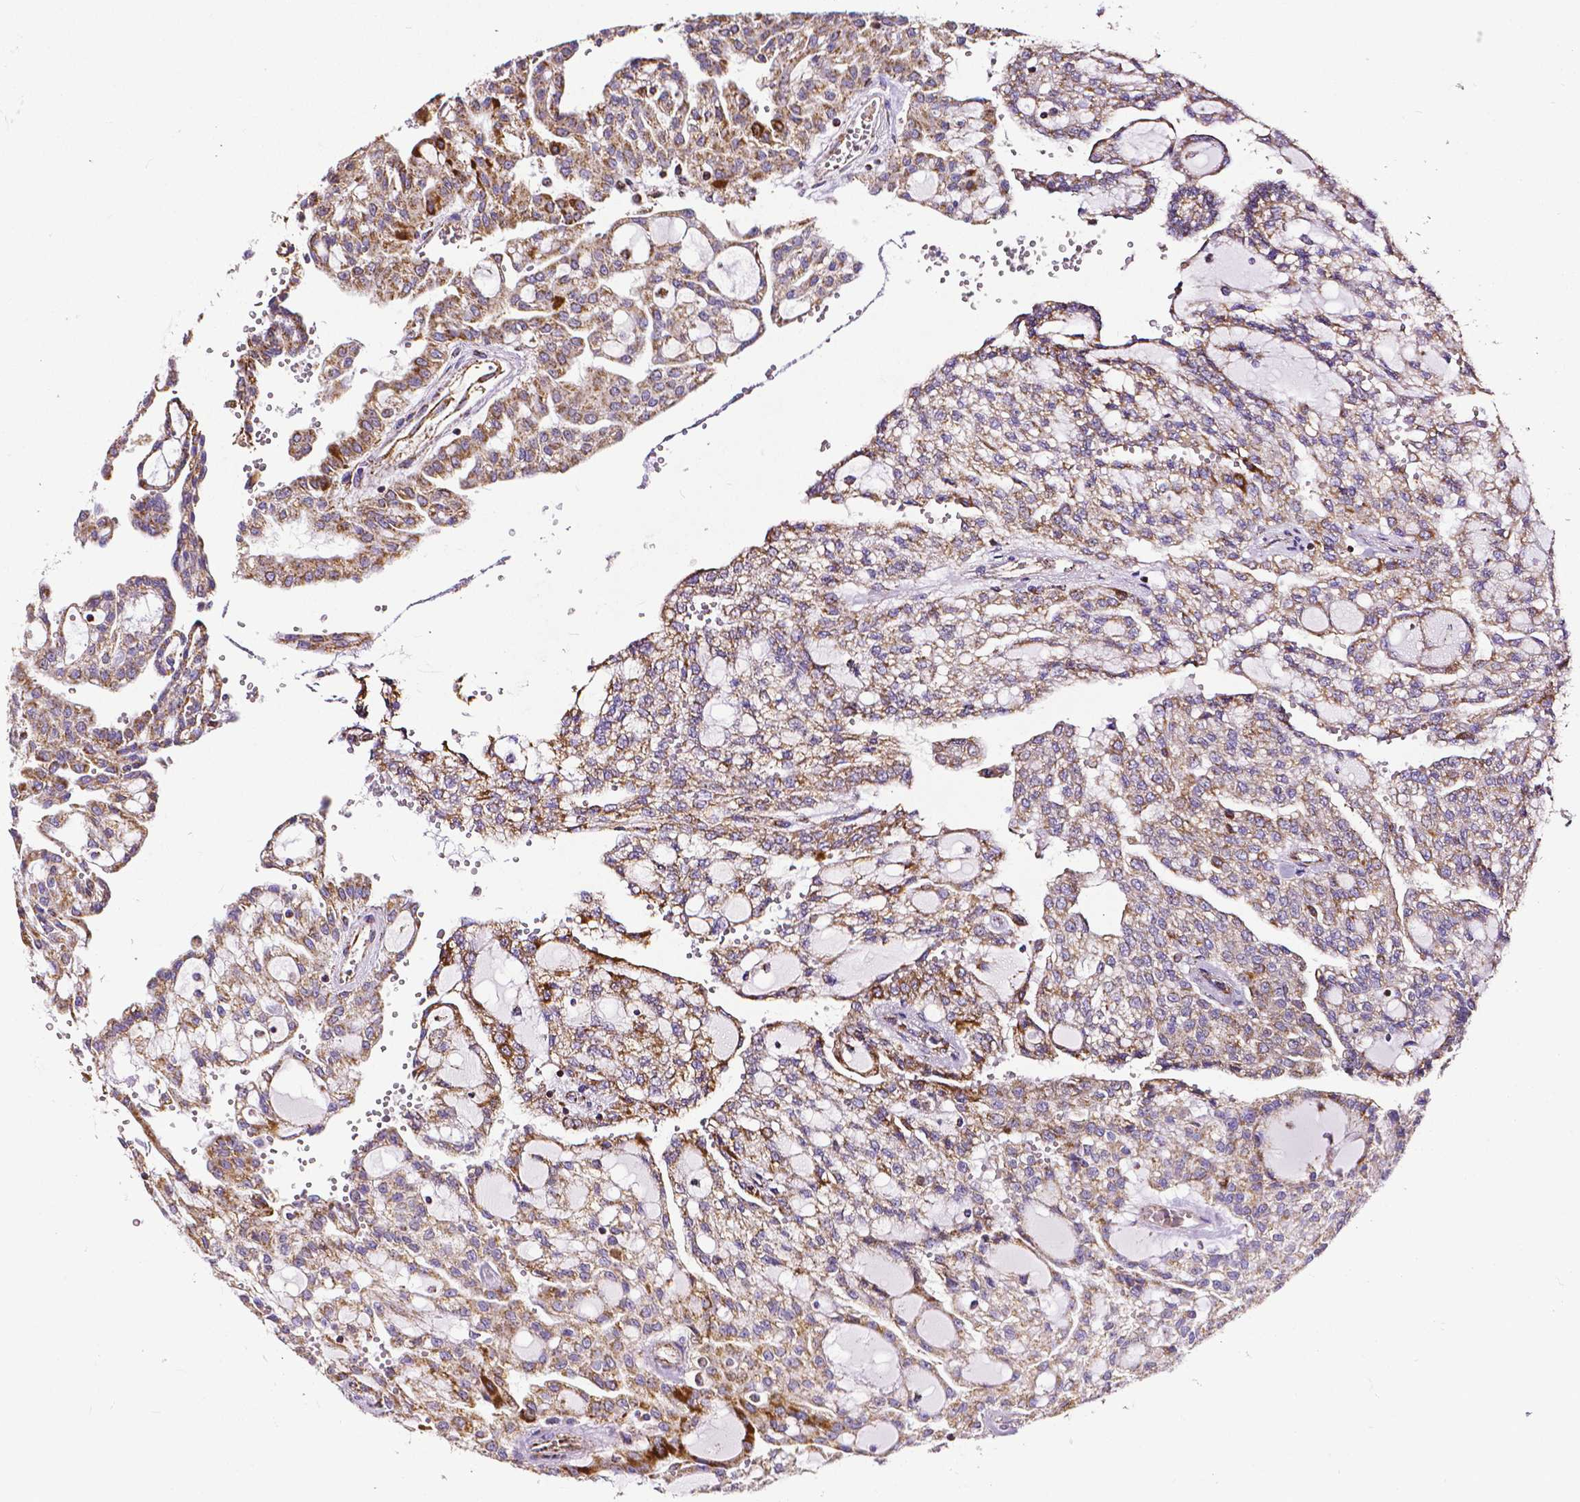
{"staining": {"intensity": "moderate", "quantity": ">75%", "location": "cytoplasmic/membranous"}, "tissue": "renal cancer", "cell_type": "Tumor cells", "image_type": "cancer", "snomed": [{"axis": "morphology", "description": "Adenocarcinoma, NOS"}, {"axis": "topography", "description": "Kidney"}], "caption": "Adenocarcinoma (renal) tissue demonstrates moderate cytoplasmic/membranous expression in about >75% of tumor cells, visualized by immunohistochemistry. (Brightfield microscopy of DAB IHC at high magnification).", "gene": "MACC1", "patient": {"sex": "male", "age": 63}}